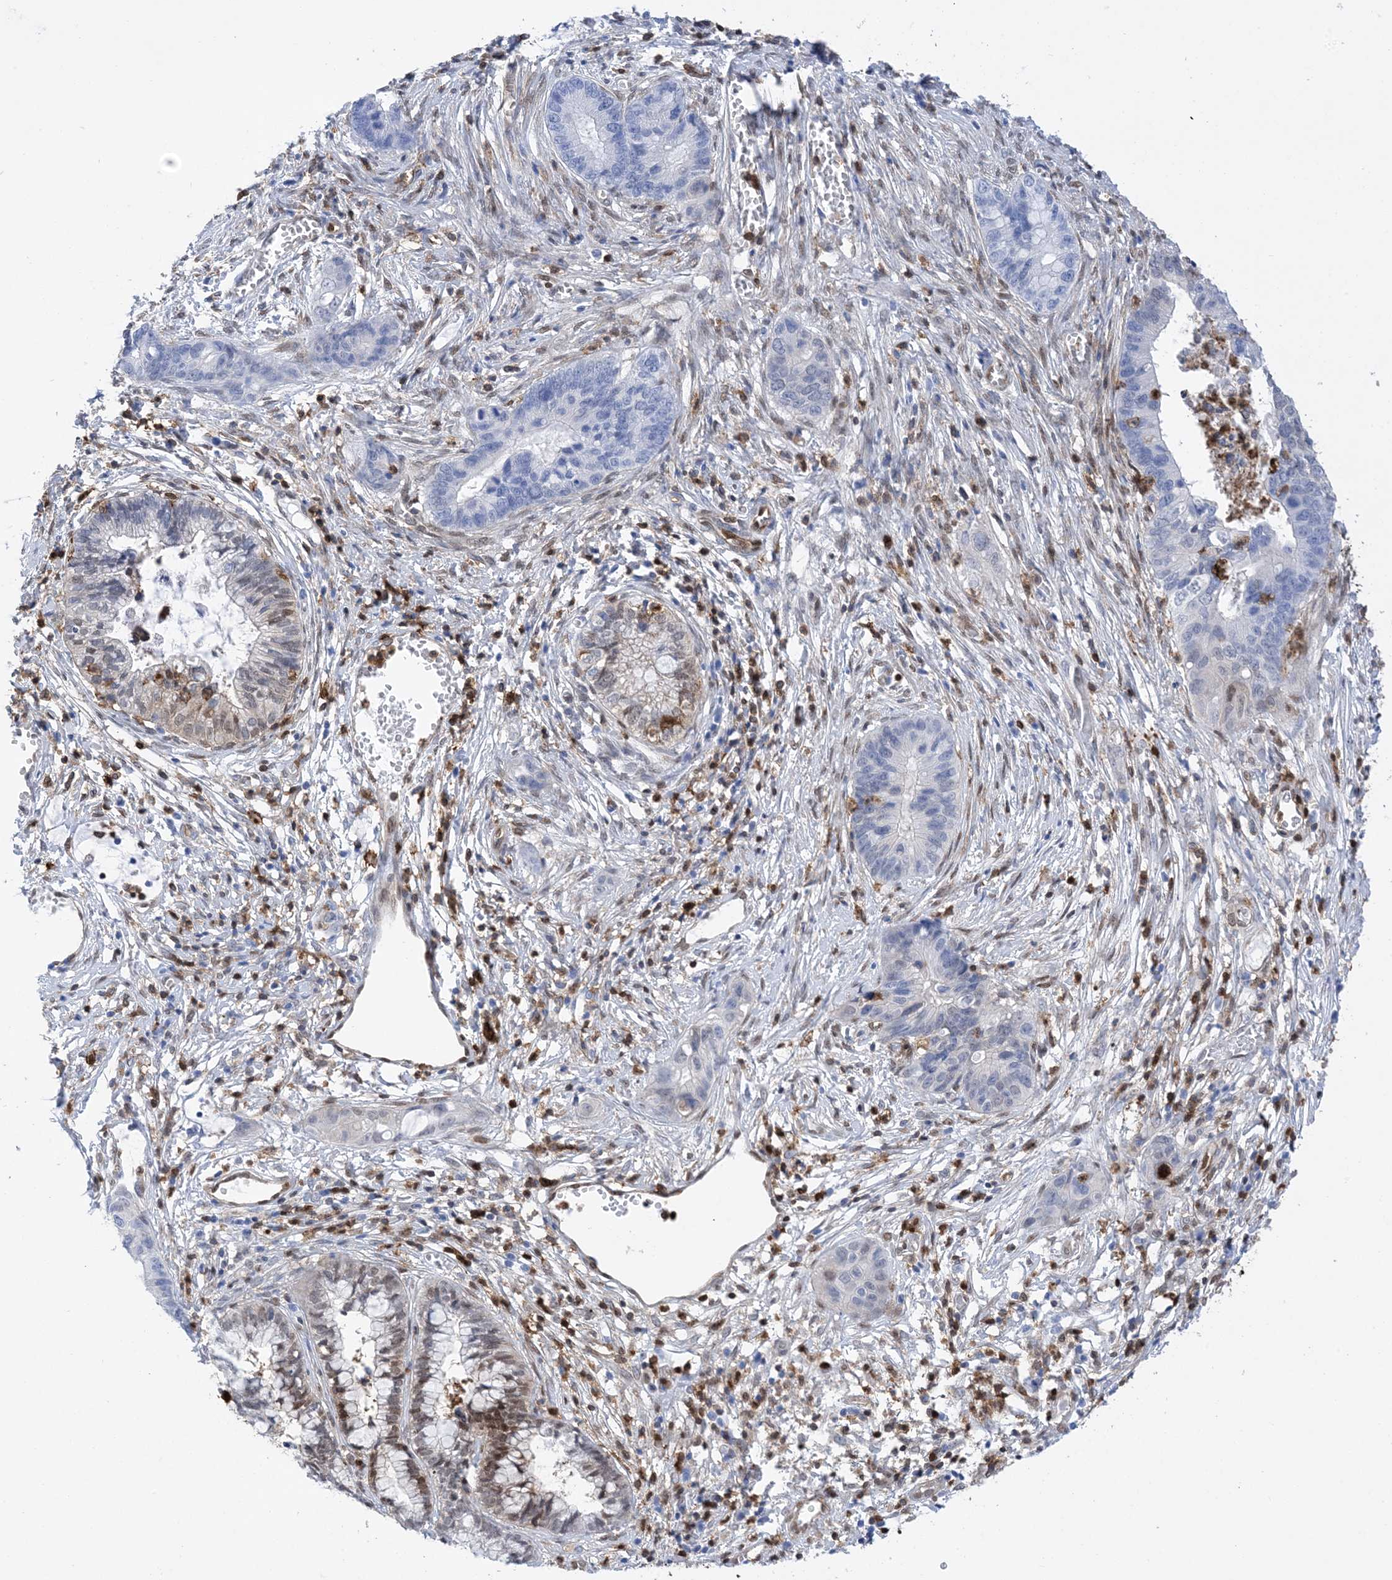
{"staining": {"intensity": "moderate", "quantity": "<25%", "location": "cytoplasmic/membranous,nuclear"}, "tissue": "cervical cancer", "cell_type": "Tumor cells", "image_type": "cancer", "snomed": [{"axis": "morphology", "description": "Adenocarcinoma, NOS"}, {"axis": "topography", "description": "Cervix"}], "caption": "Immunohistochemistry (IHC) histopathology image of human cervical cancer stained for a protein (brown), which reveals low levels of moderate cytoplasmic/membranous and nuclear staining in approximately <25% of tumor cells.", "gene": "ANXA1", "patient": {"sex": "female", "age": 44}}